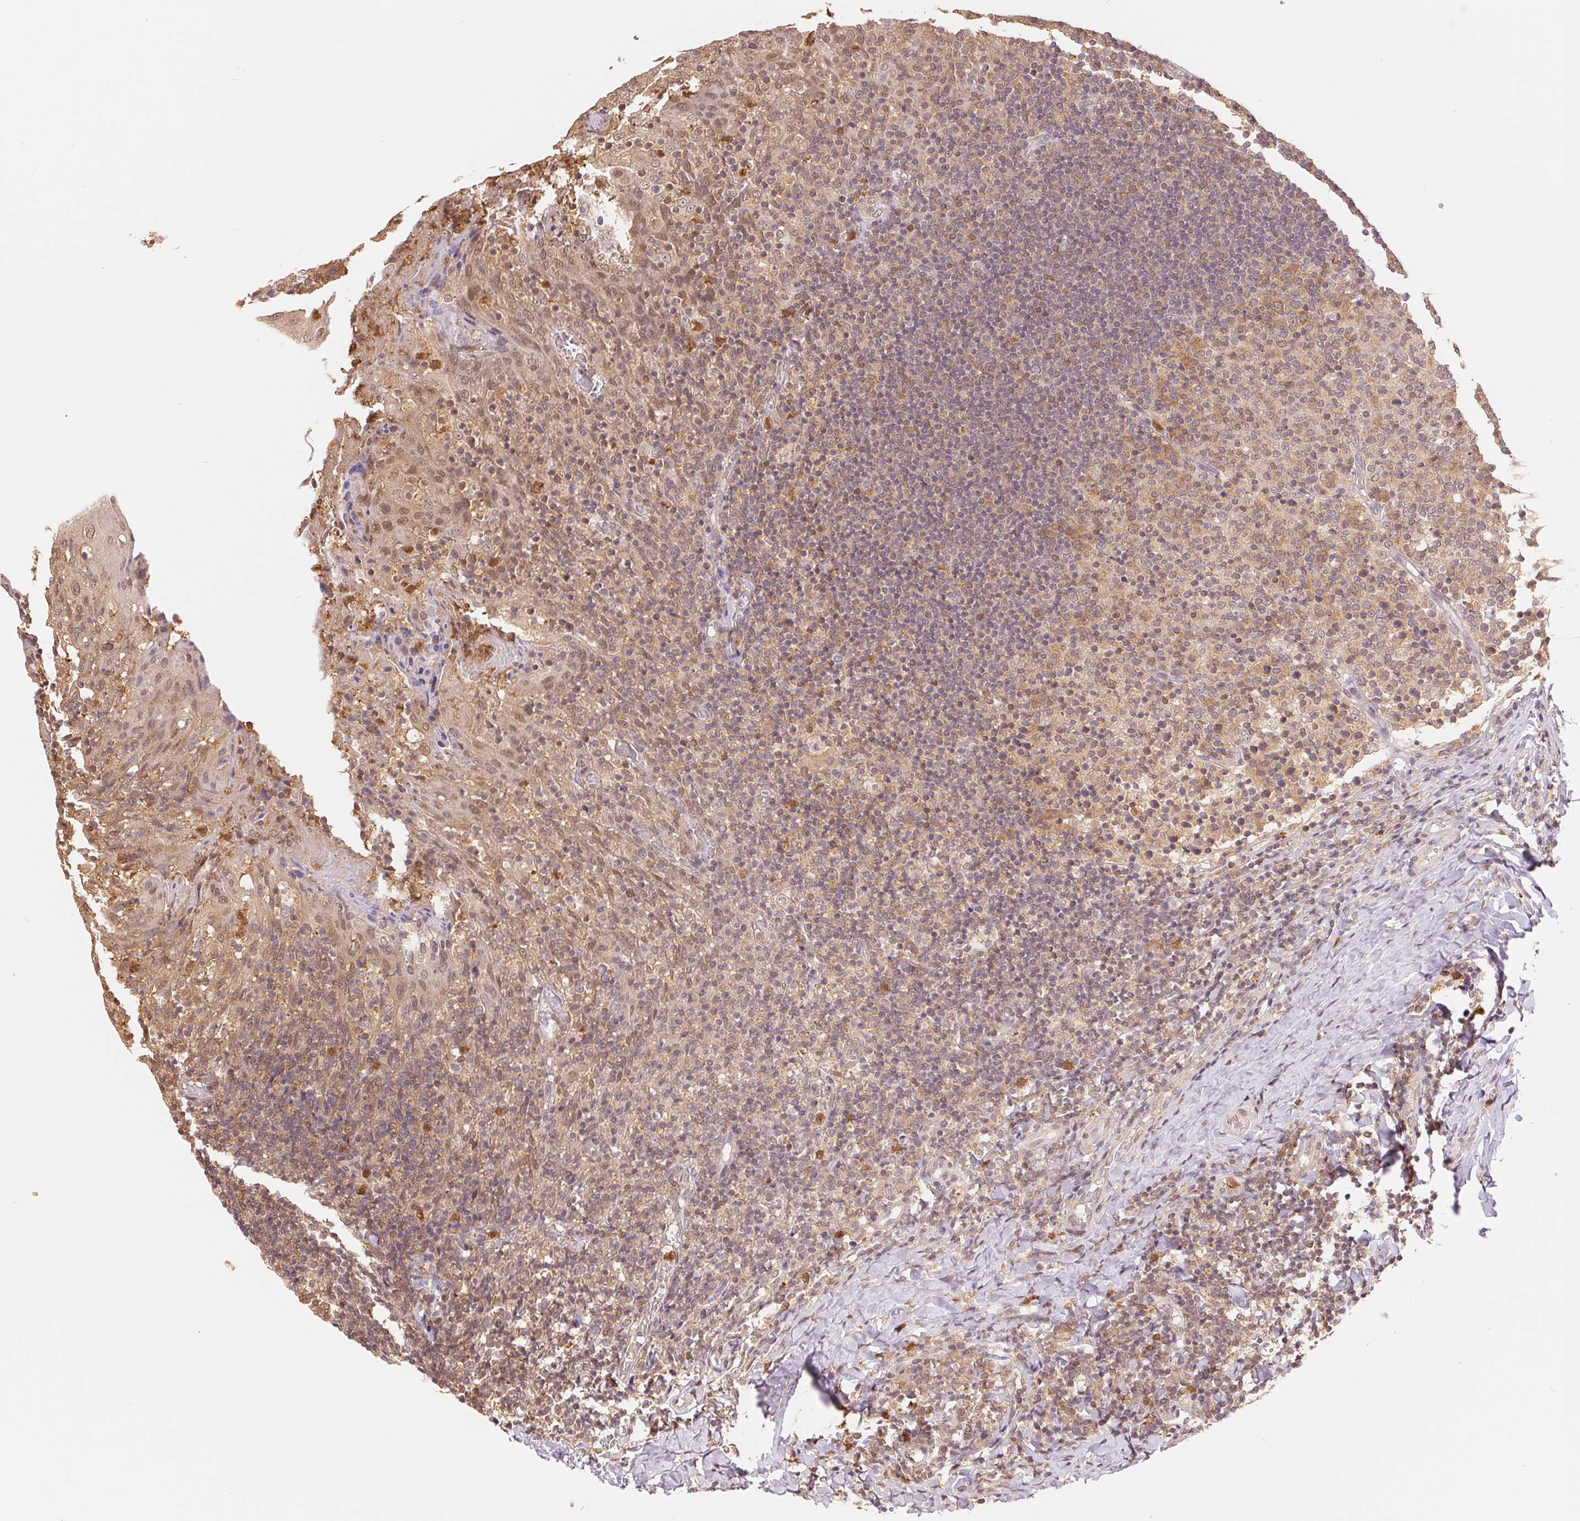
{"staining": {"intensity": "weak", "quantity": "25%-75%", "location": "cytoplasmic/membranous,nuclear"}, "tissue": "tonsil", "cell_type": "Germinal center cells", "image_type": "normal", "snomed": [{"axis": "morphology", "description": "Normal tissue, NOS"}, {"axis": "topography", "description": "Tonsil"}], "caption": "Protein expression analysis of benign tonsil displays weak cytoplasmic/membranous,nuclear staining in about 25%-75% of germinal center cells. The staining was performed using DAB (3,3'-diaminobenzidine) to visualize the protein expression in brown, while the nuclei were stained in blue with hematoxylin (Magnification: 20x).", "gene": "CDC123", "patient": {"sex": "female", "age": 10}}